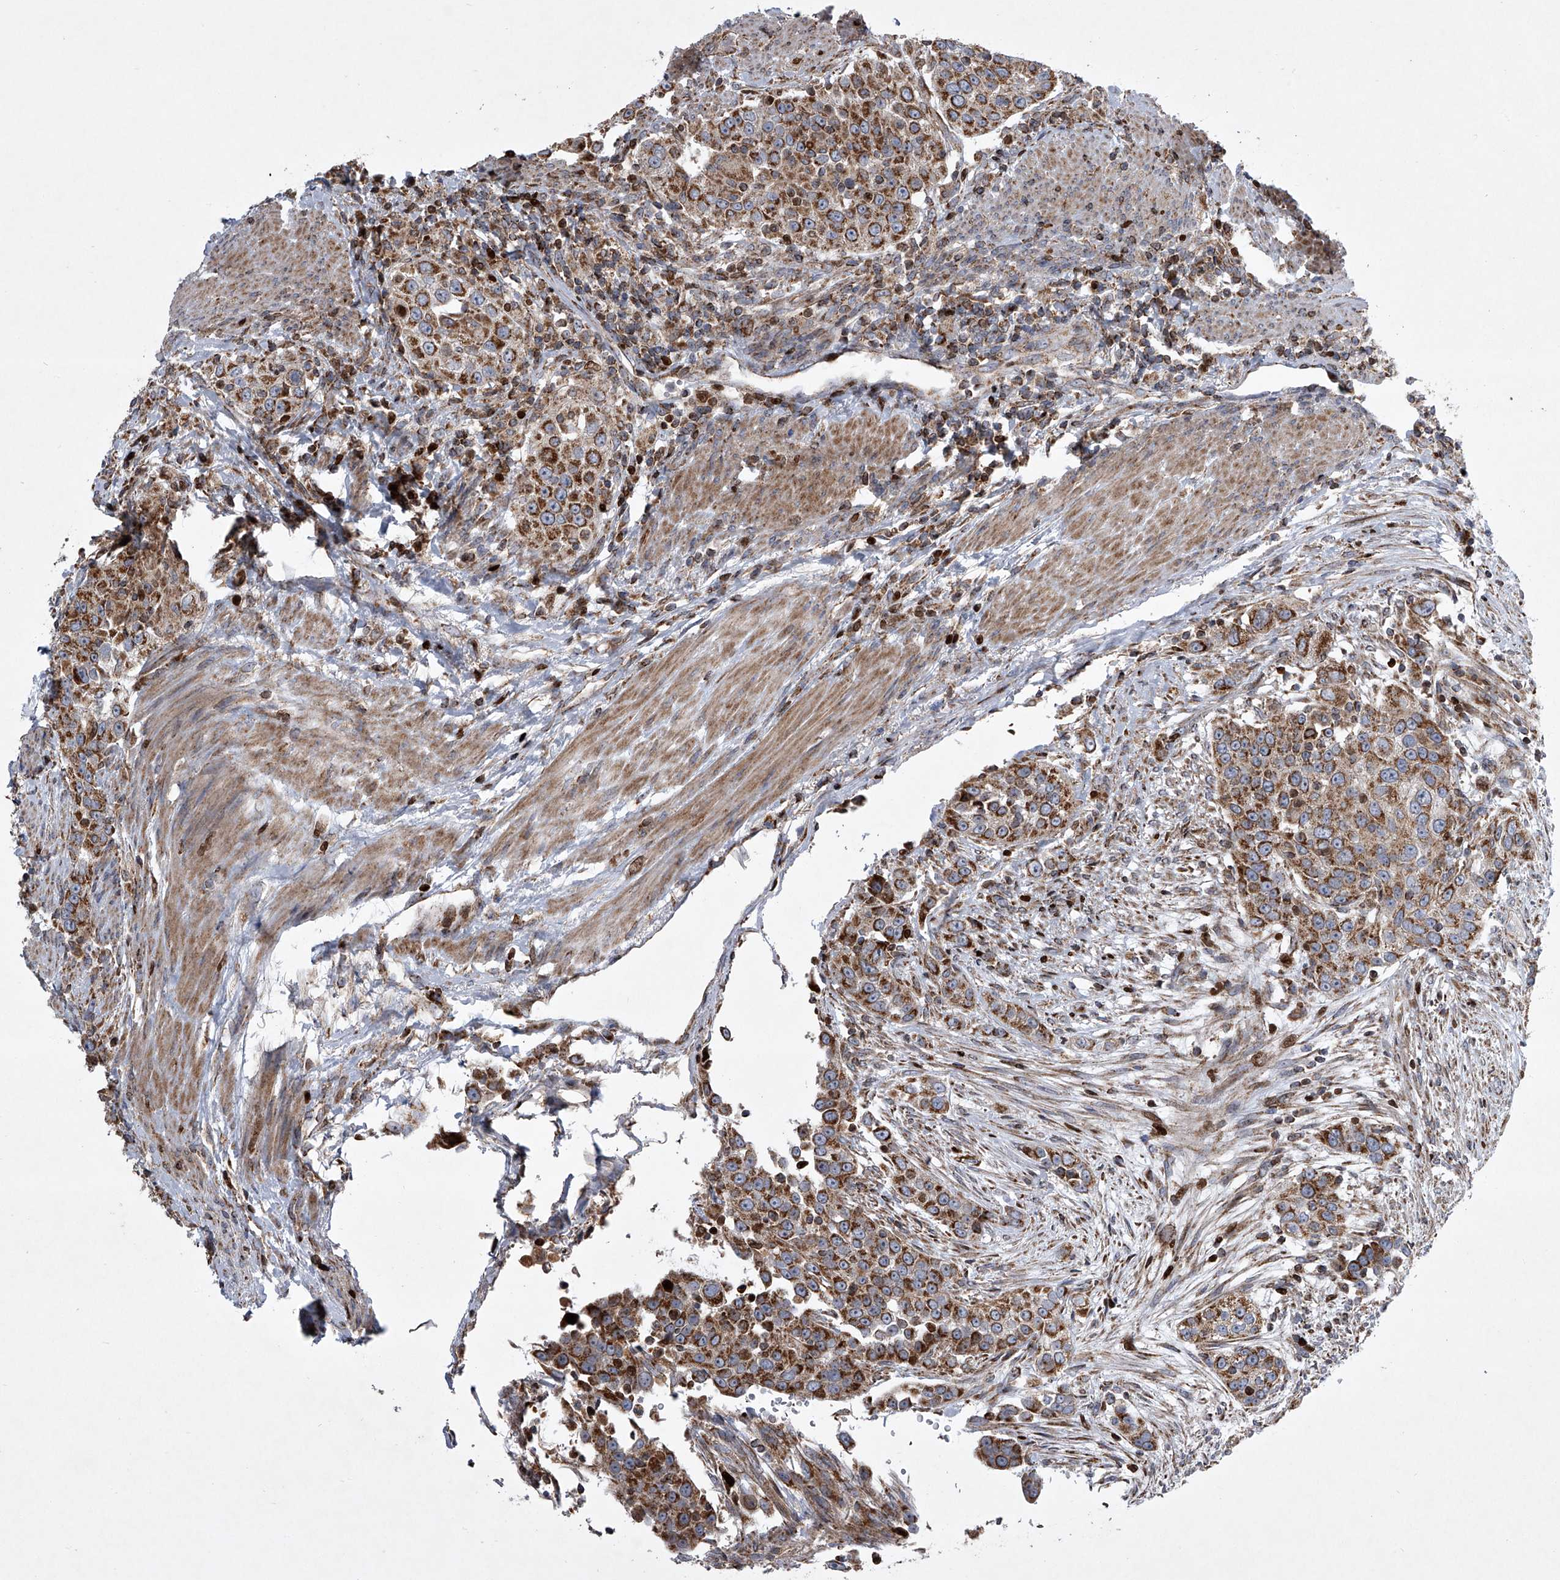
{"staining": {"intensity": "strong", "quantity": ">75%", "location": "cytoplasmic/membranous"}, "tissue": "urothelial cancer", "cell_type": "Tumor cells", "image_type": "cancer", "snomed": [{"axis": "morphology", "description": "Urothelial carcinoma, High grade"}, {"axis": "topography", "description": "Urinary bladder"}], "caption": "About >75% of tumor cells in high-grade urothelial carcinoma exhibit strong cytoplasmic/membranous protein positivity as visualized by brown immunohistochemical staining.", "gene": "STRADA", "patient": {"sex": "female", "age": 80}}